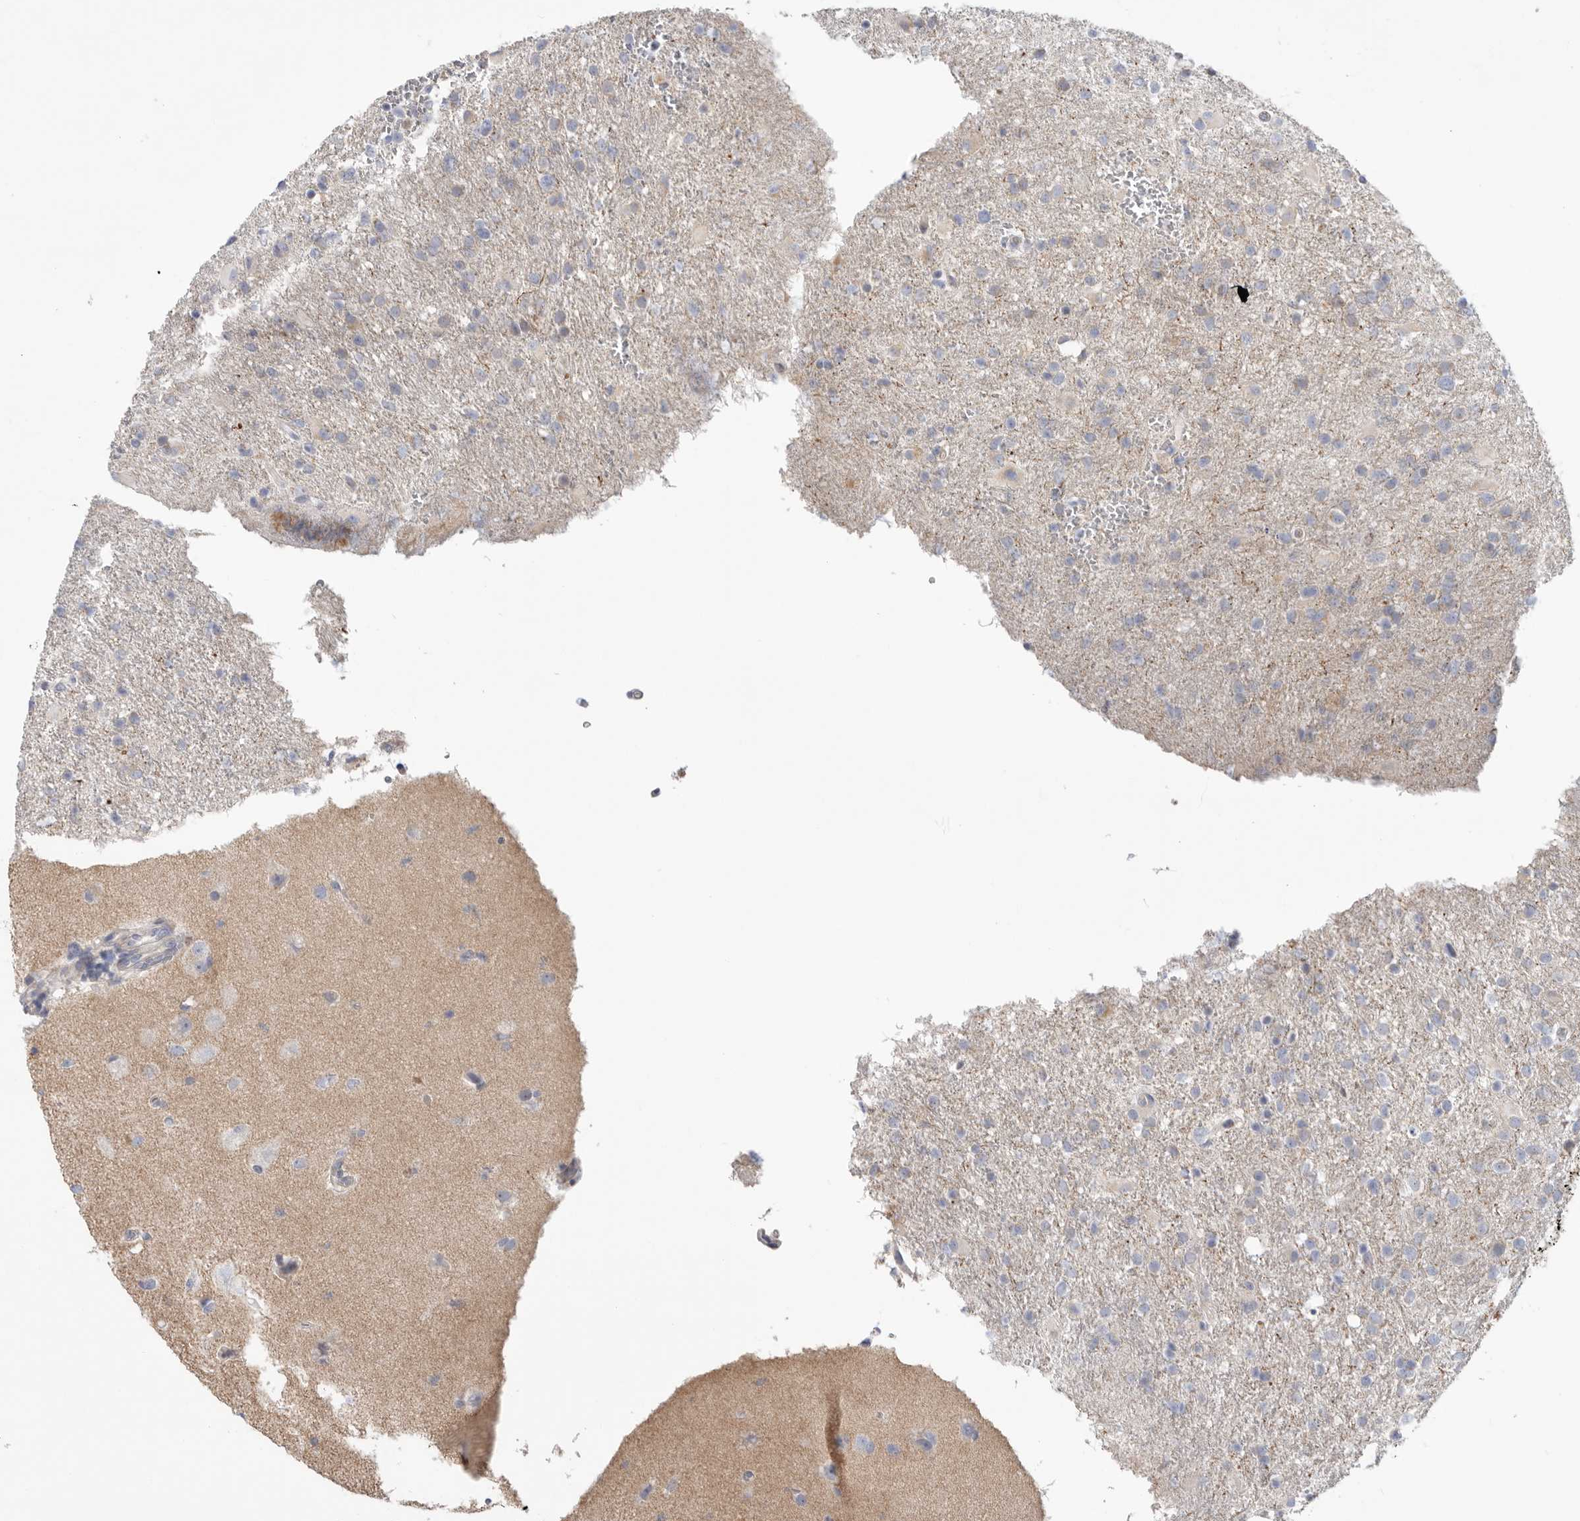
{"staining": {"intensity": "negative", "quantity": "none", "location": "none"}, "tissue": "glioma", "cell_type": "Tumor cells", "image_type": "cancer", "snomed": [{"axis": "morphology", "description": "Glioma, malignant, High grade"}, {"axis": "topography", "description": "Brain"}], "caption": "Glioma was stained to show a protein in brown. There is no significant expression in tumor cells. Nuclei are stained in blue.", "gene": "MTFR1L", "patient": {"sex": "female", "age": 57}}